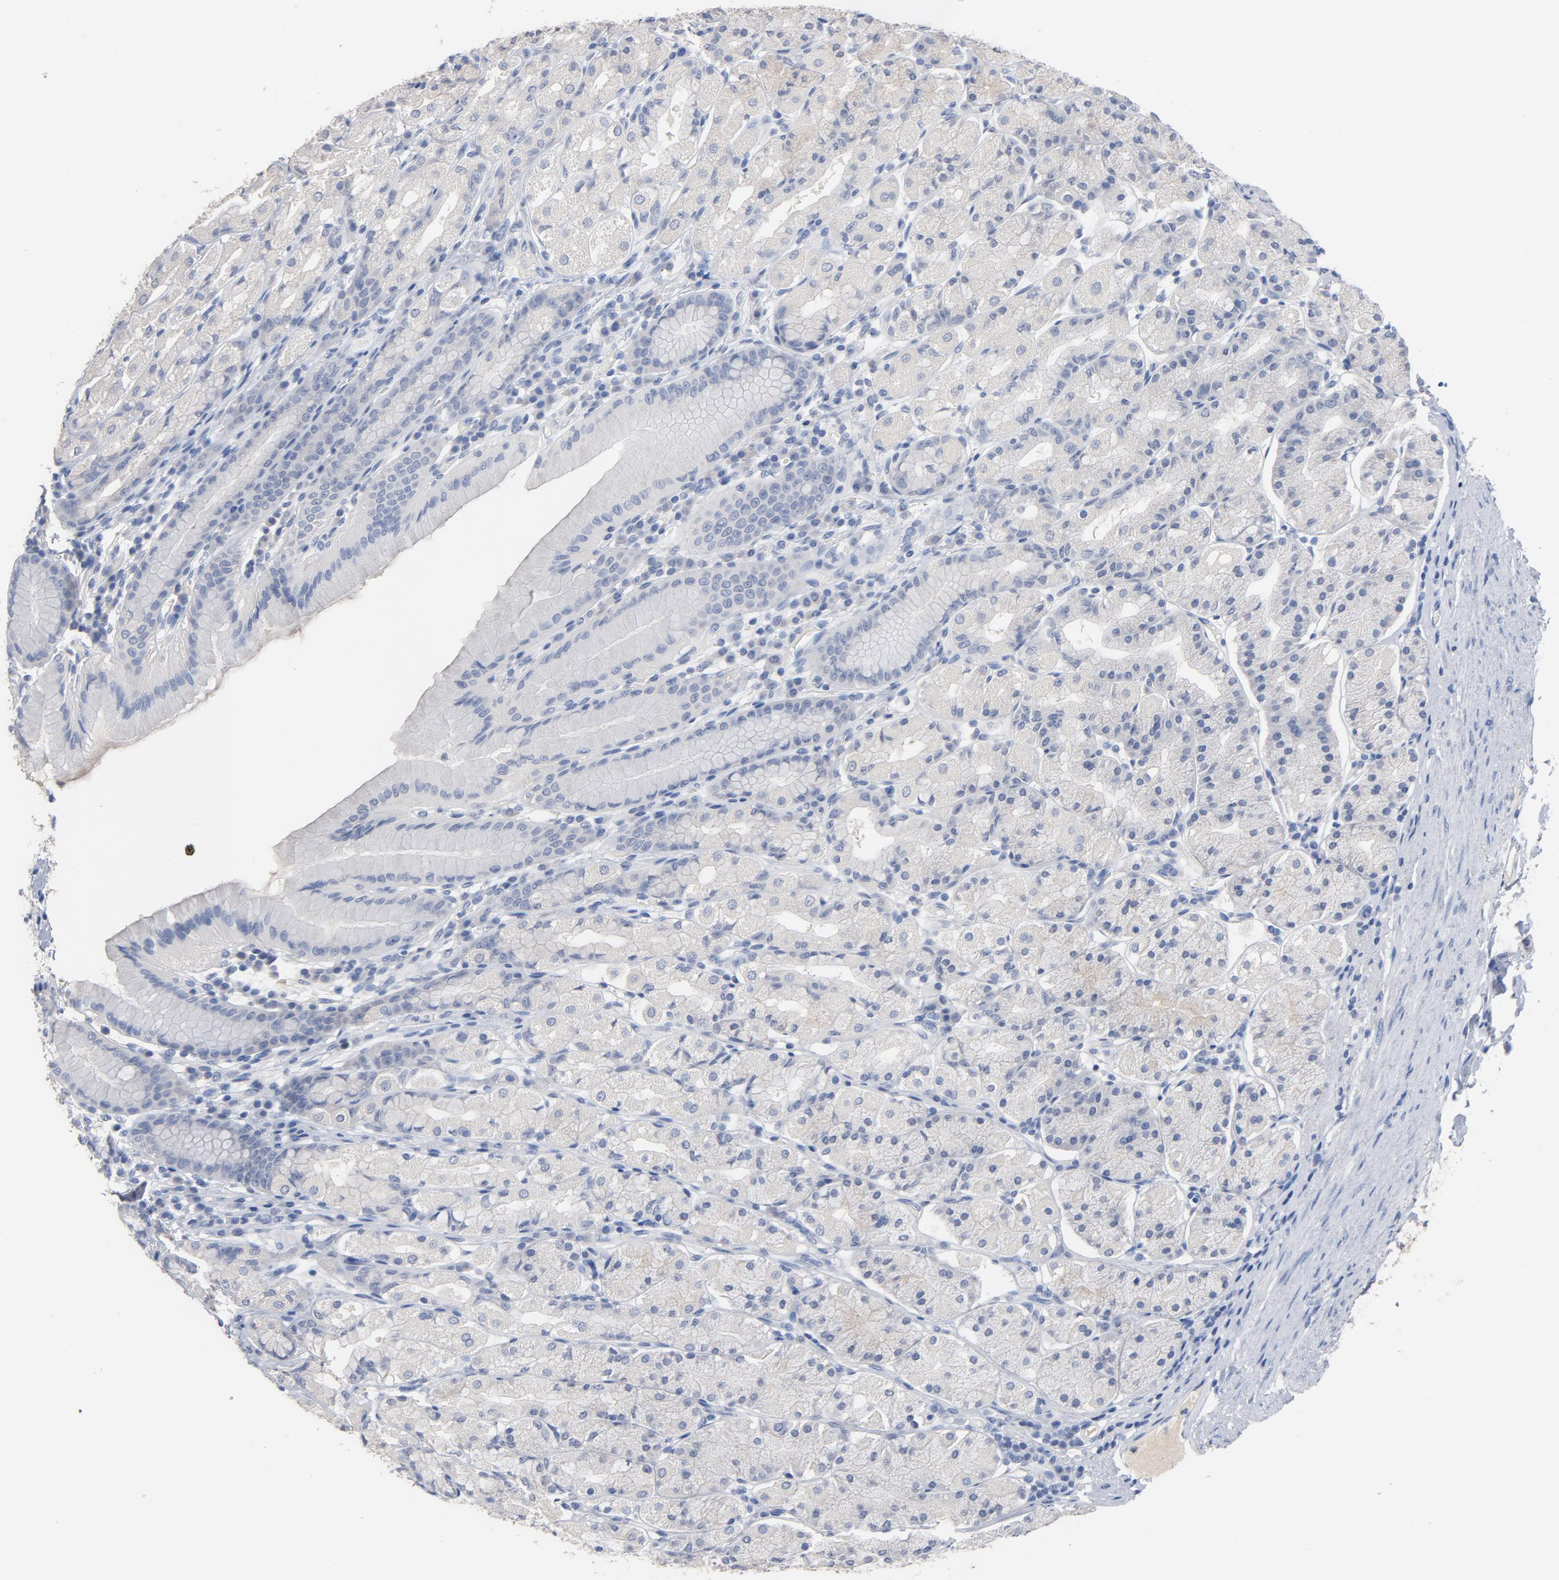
{"staining": {"intensity": "weak", "quantity": "<25%", "location": "cytoplasmic/membranous"}, "tissue": "stomach", "cell_type": "Glandular cells", "image_type": "normal", "snomed": [{"axis": "morphology", "description": "Normal tissue, NOS"}, {"axis": "topography", "description": "Stomach, upper"}], "caption": "A high-resolution photomicrograph shows immunohistochemistry staining of benign stomach, which demonstrates no significant positivity in glandular cells.", "gene": "ZCCHC13", "patient": {"sex": "male", "age": 68}}